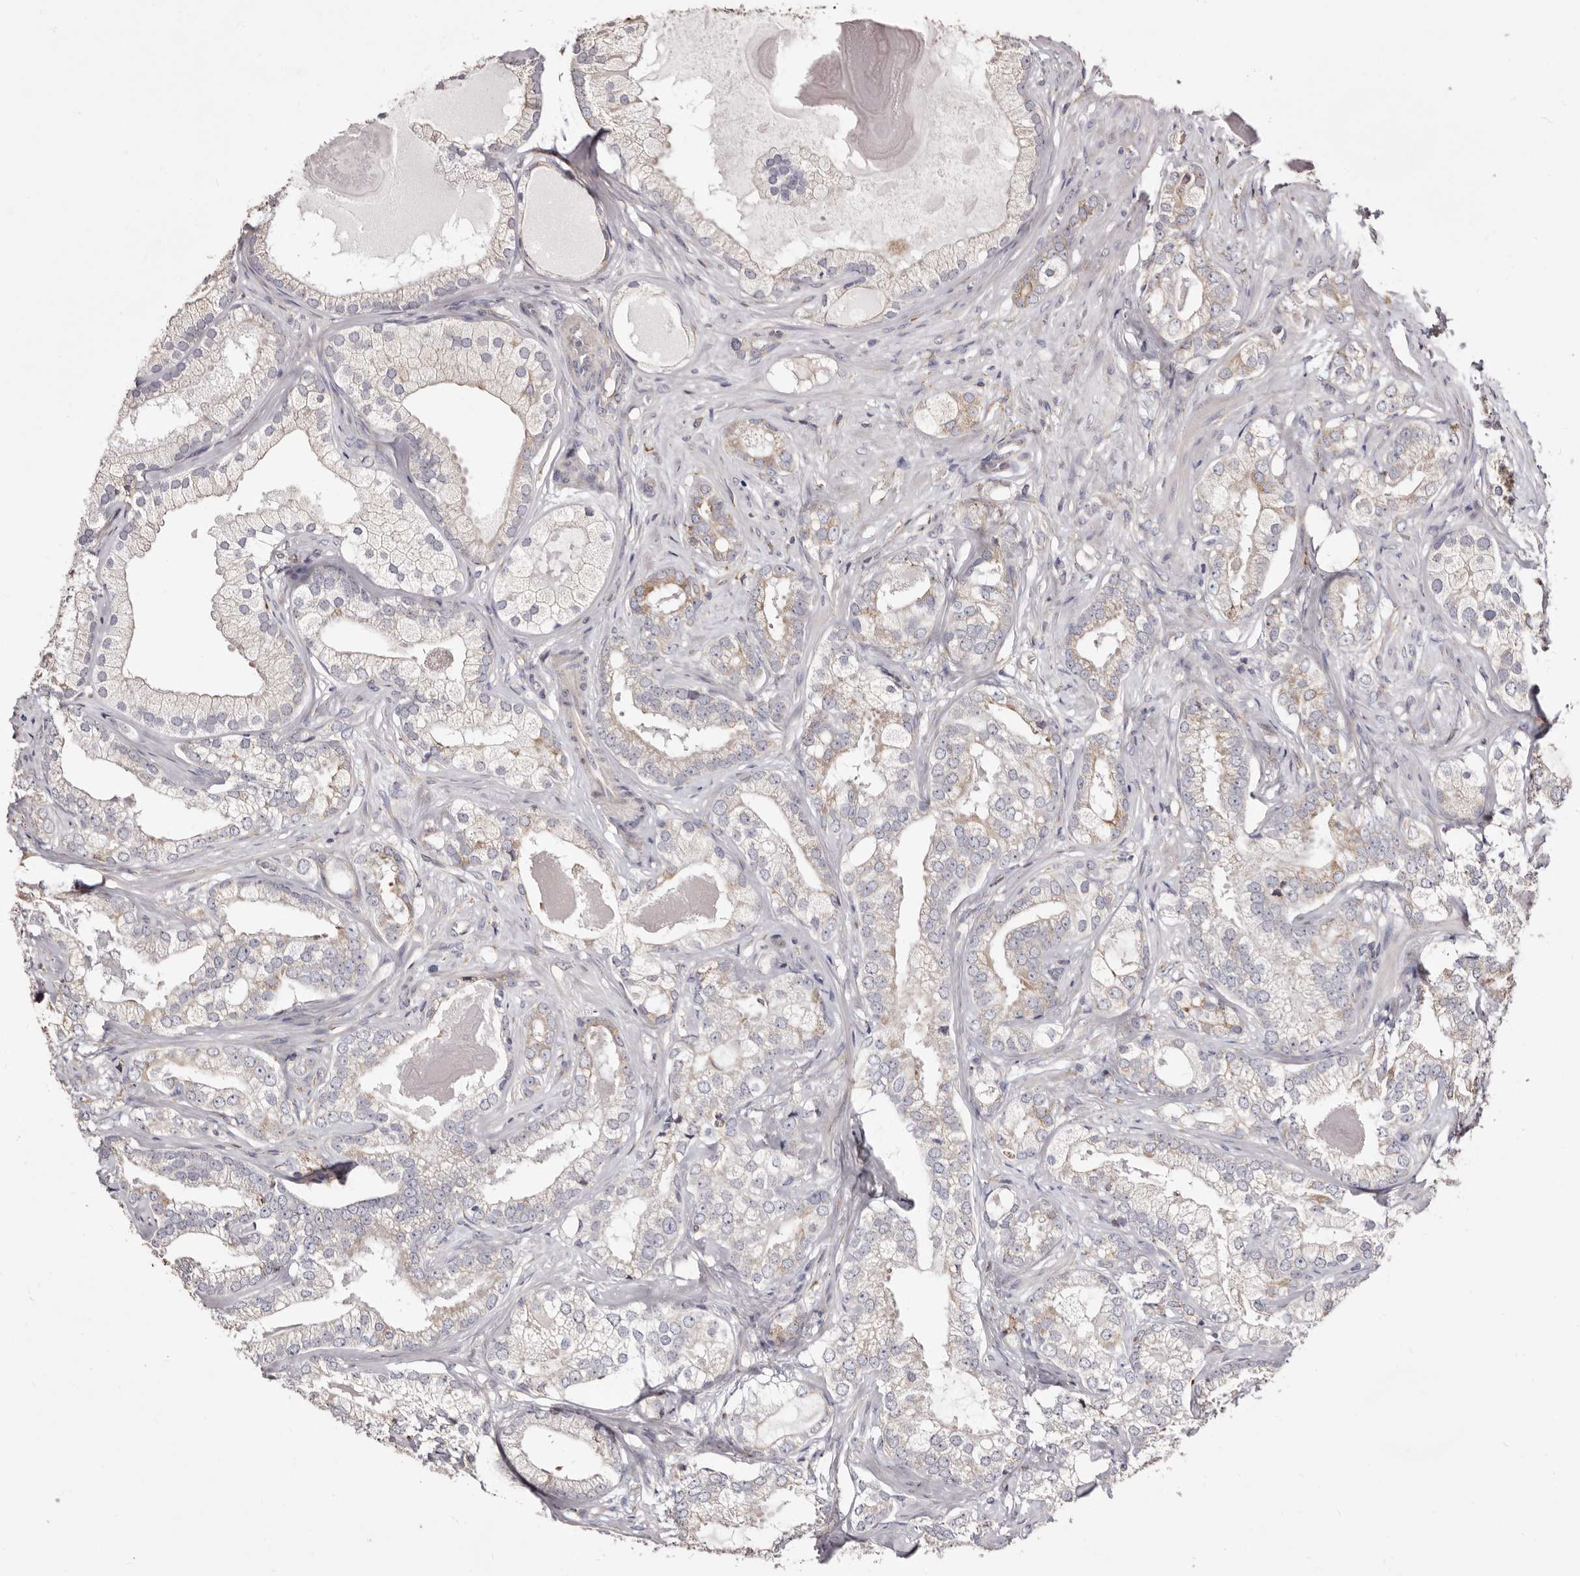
{"staining": {"intensity": "weak", "quantity": "<25%", "location": "cytoplasmic/membranous"}, "tissue": "prostate cancer", "cell_type": "Tumor cells", "image_type": "cancer", "snomed": [{"axis": "morphology", "description": "Normal morphology"}, {"axis": "morphology", "description": "Adenocarcinoma, Low grade"}, {"axis": "topography", "description": "Prostate"}], "caption": "Prostate cancer was stained to show a protein in brown. There is no significant expression in tumor cells.", "gene": "ACBD6", "patient": {"sex": "male", "age": 72}}